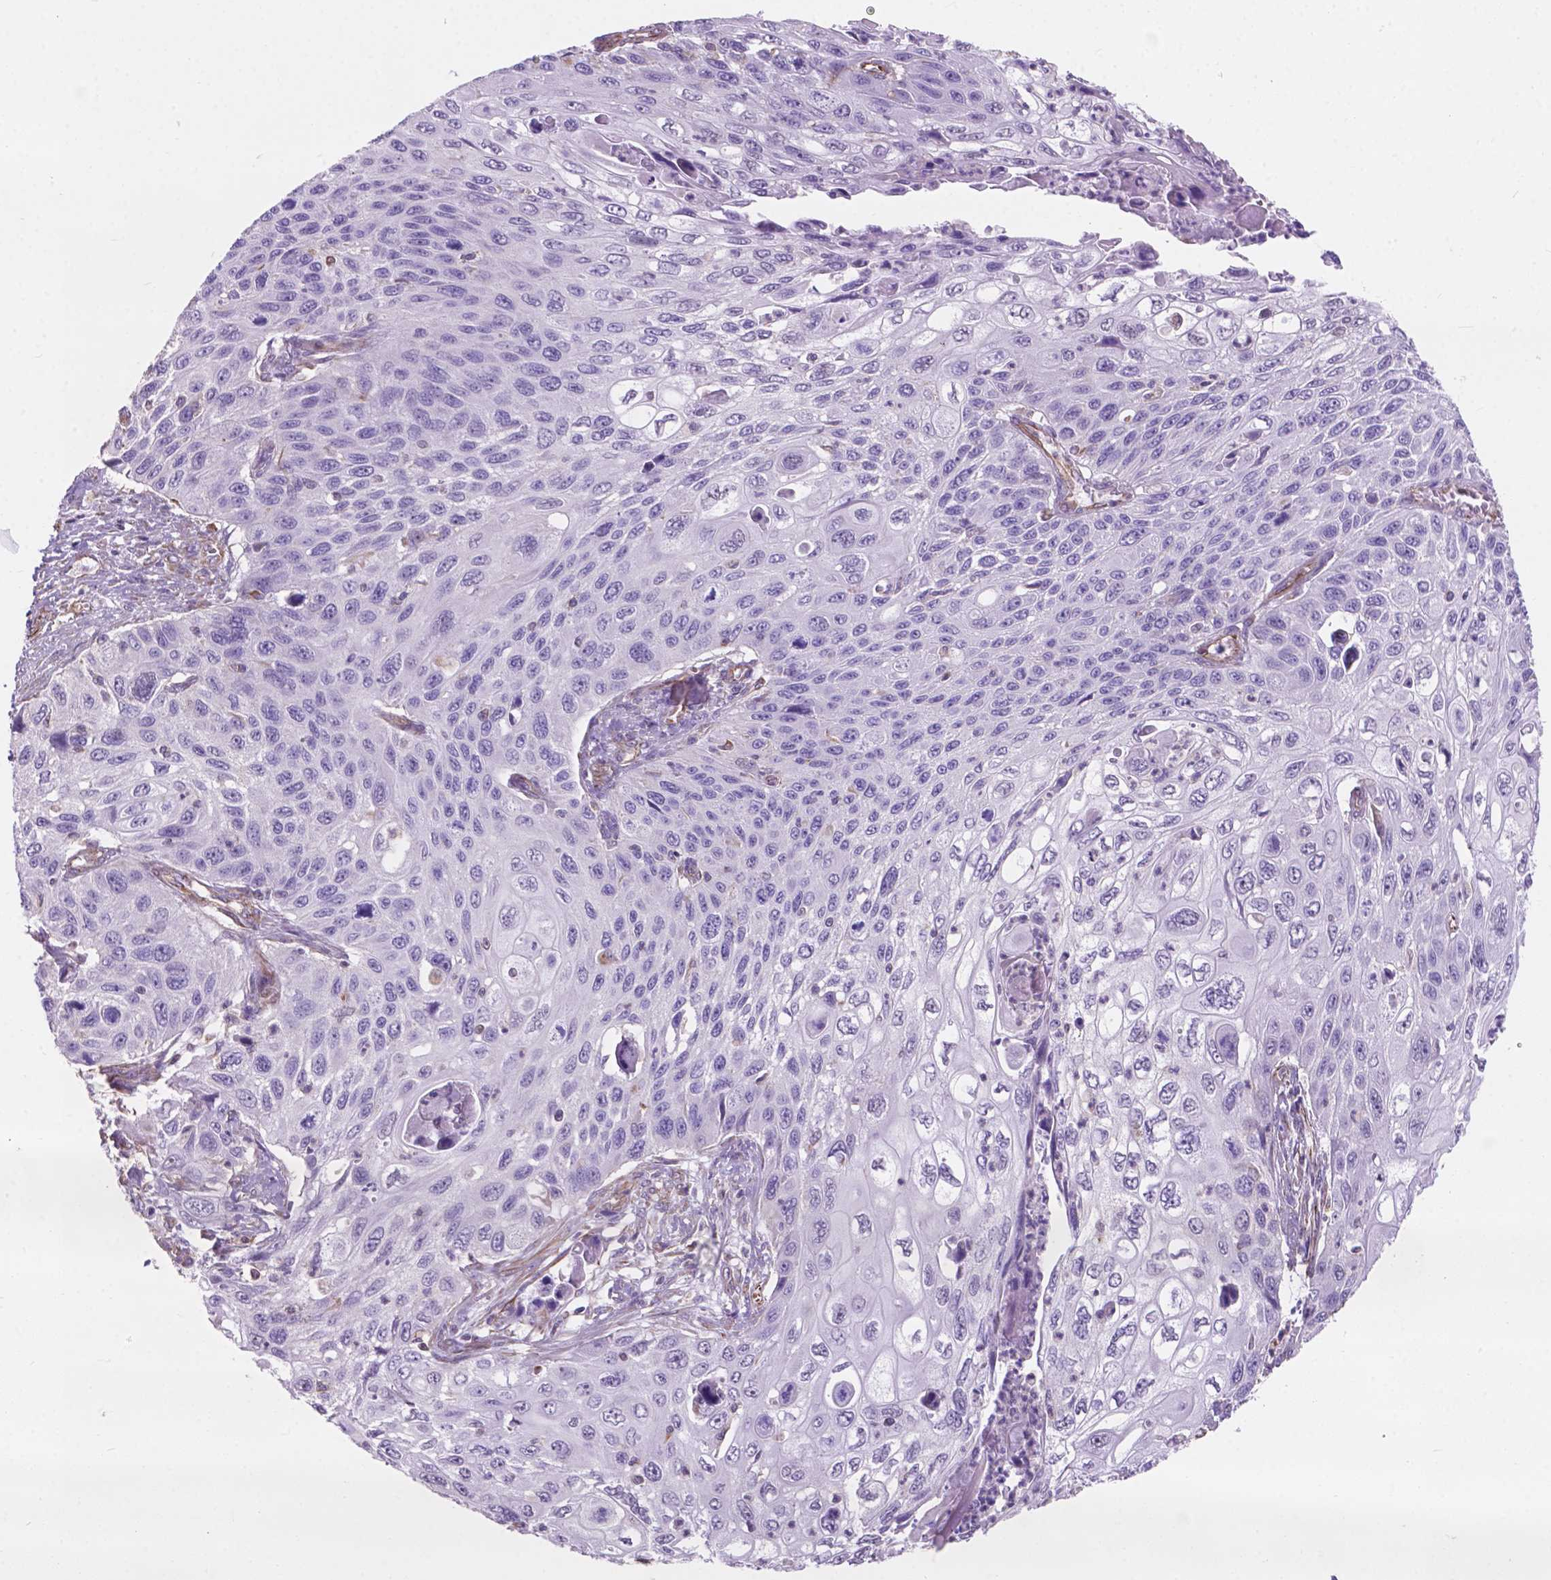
{"staining": {"intensity": "negative", "quantity": "none", "location": "none"}, "tissue": "cervical cancer", "cell_type": "Tumor cells", "image_type": "cancer", "snomed": [{"axis": "morphology", "description": "Squamous cell carcinoma, NOS"}, {"axis": "topography", "description": "Cervix"}], "caption": "Cervical squamous cell carcinoma stained for a protein using immunohistochemistry (IHC) reveals no staining tumor cells.", "gene": "AMOT", "patient": {"sex": "female", "age": 70}}